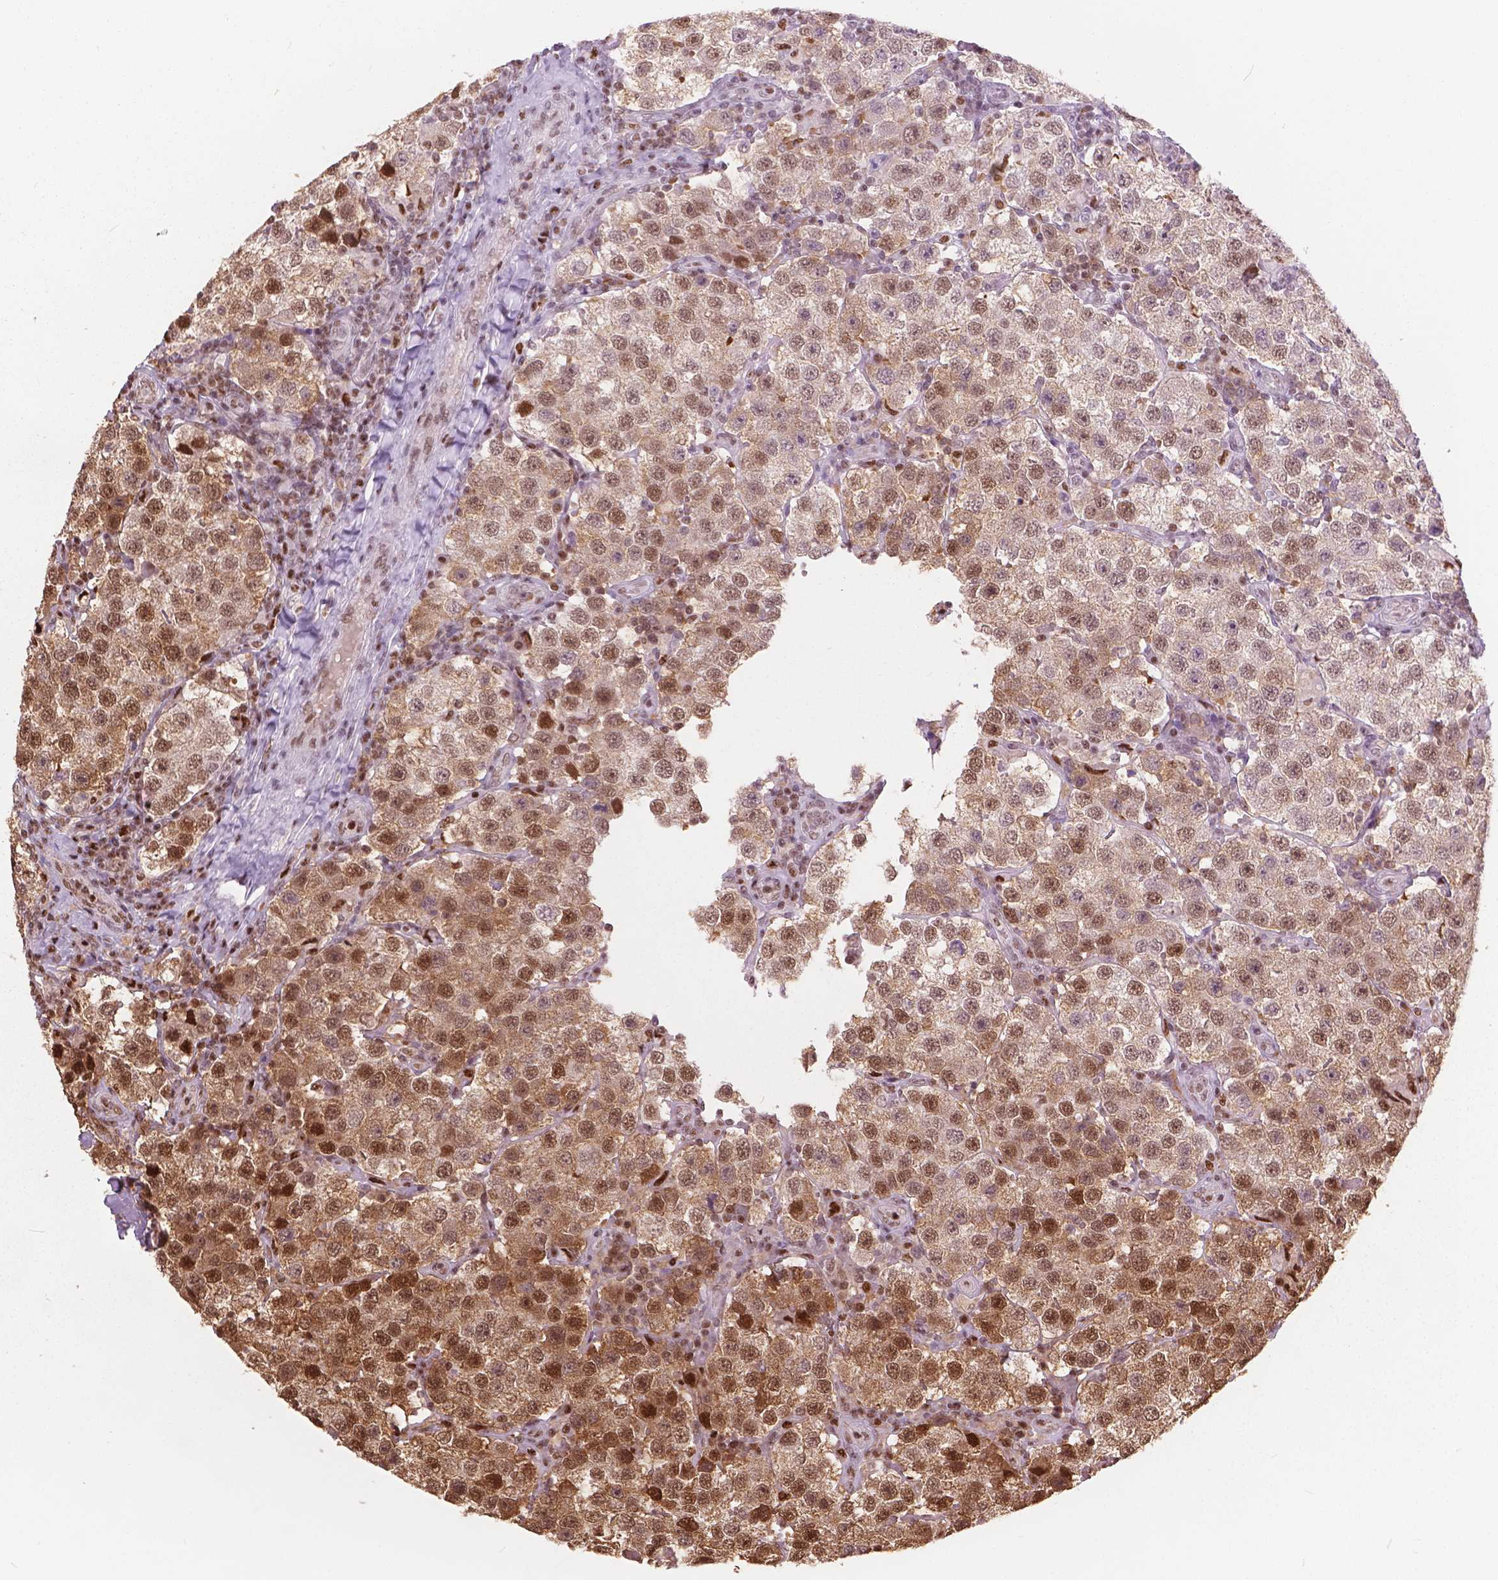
{"staining": {"intensity": "moderate", "quantity": ">75%", "location": "cytoplasmic/membranous,nuclear"}, "tissue": "testis cancer", "cell_type": "Tumor cells", "image_type": "cancer", "snomed": [{"axis": "morphology", "description": "Seminoma, NOS"}, {"axis": "topography", "description": "Testis"}], "caption": "Tumor cells show medium levels of moderate cytoplasmic/membranous and nuclear positivity in approximately >75% of cells in testis cancer (seminoma).", "gene": "ANP32B", "patient": {"sex": "male", "age": 37}}